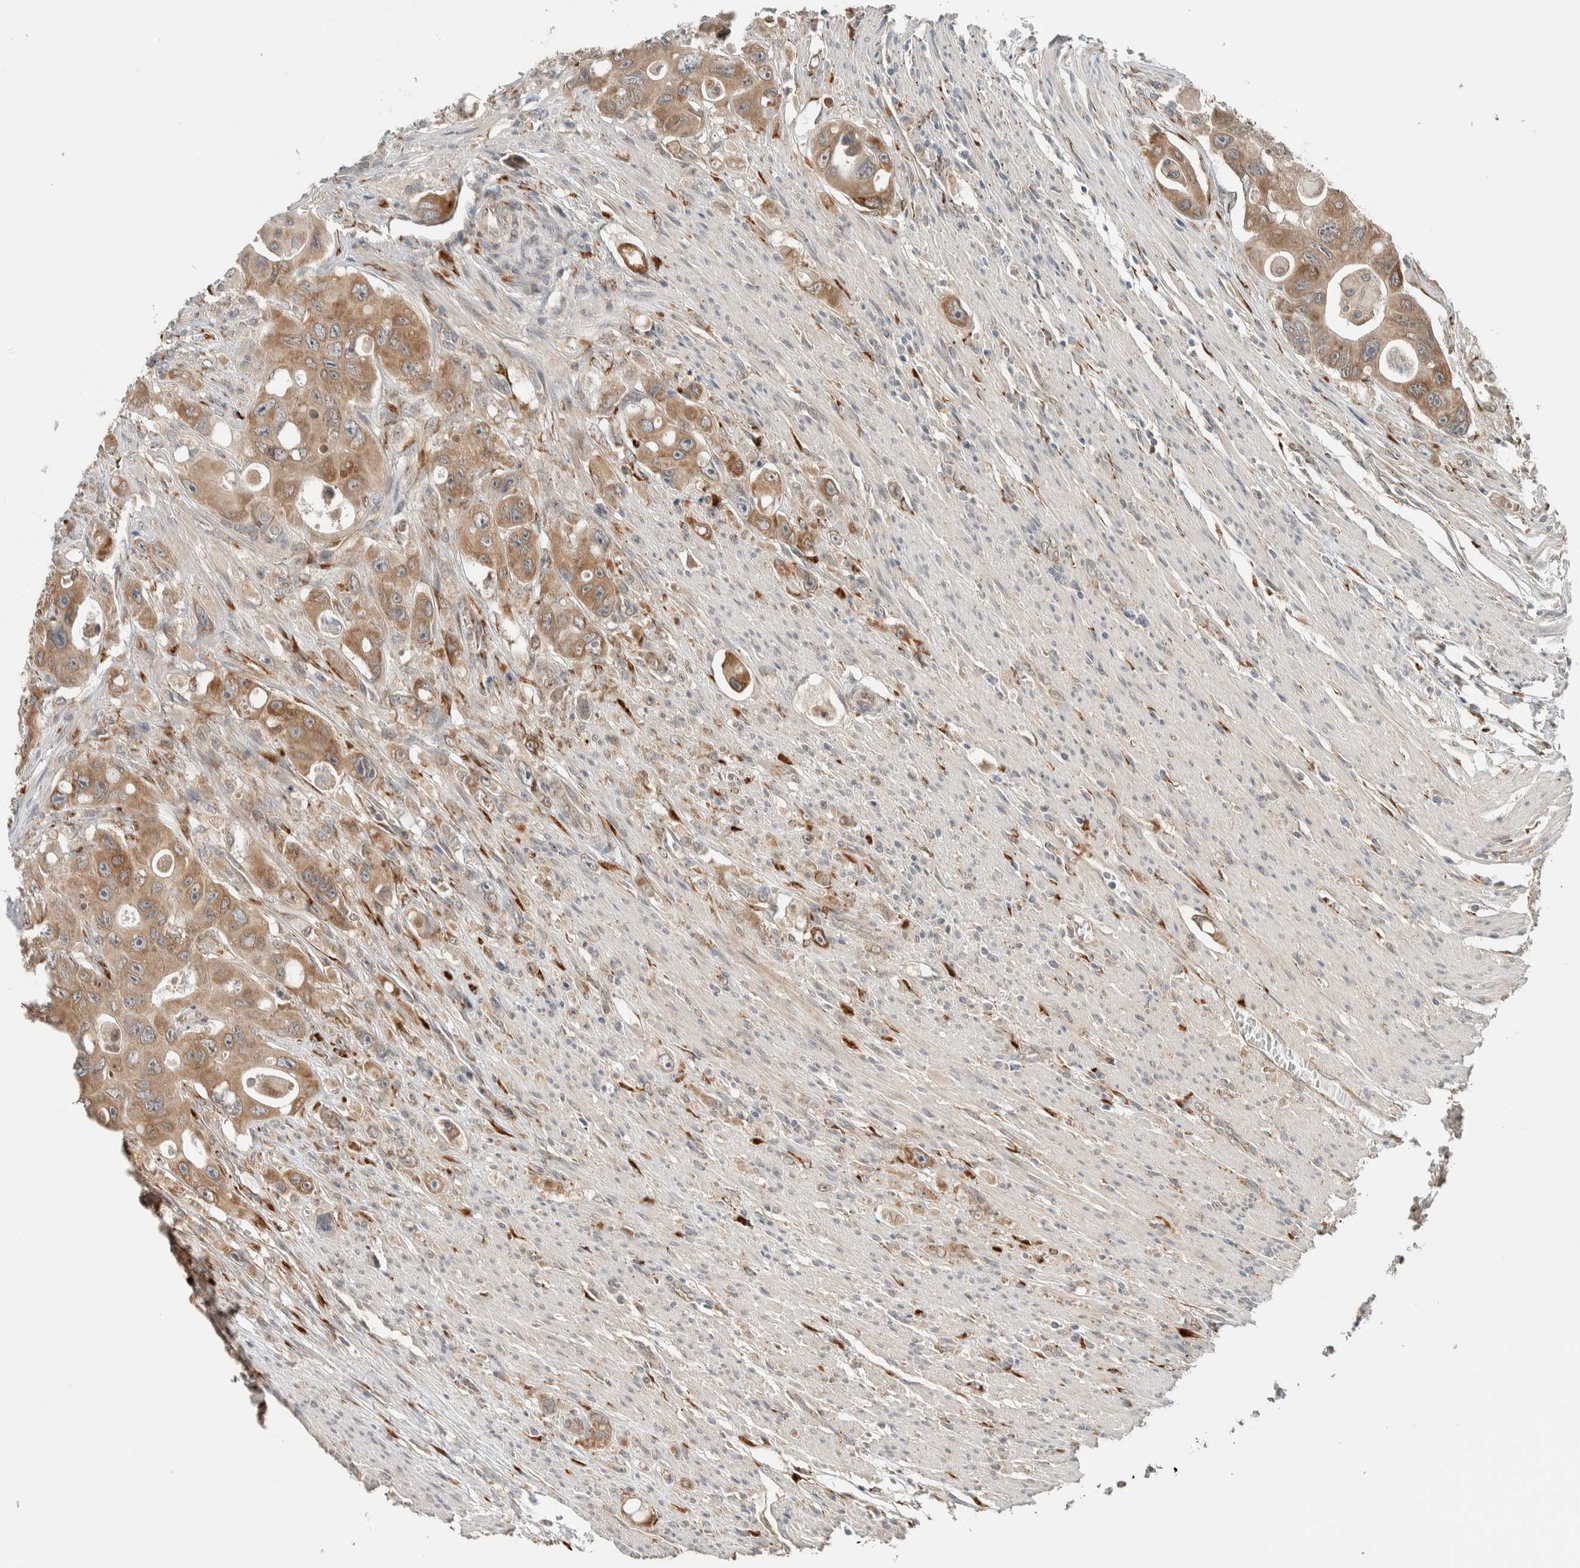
{"staining": {"intensity": "moderate", "quantity": ">75%", "location": "cytoplasmic/membranous"}, "tissue": "colorectal cancer", "cell_type": "Tumor cells", "image_type": "cancer", "snomed": [{"axis": "morphology", "description": "Adenocarcinoma, NOS"}, {"axis": "topography", "description": "Colon"}], "caption": "About >75% of tumor cells in colorectal adenocarcinoma reveal moderate cytoplasmic/membranous protein positivity as visualized by brown immunohistochemical staining.", "gene": "CTBP2", "patient": {"sex": "female", "age": 46}}